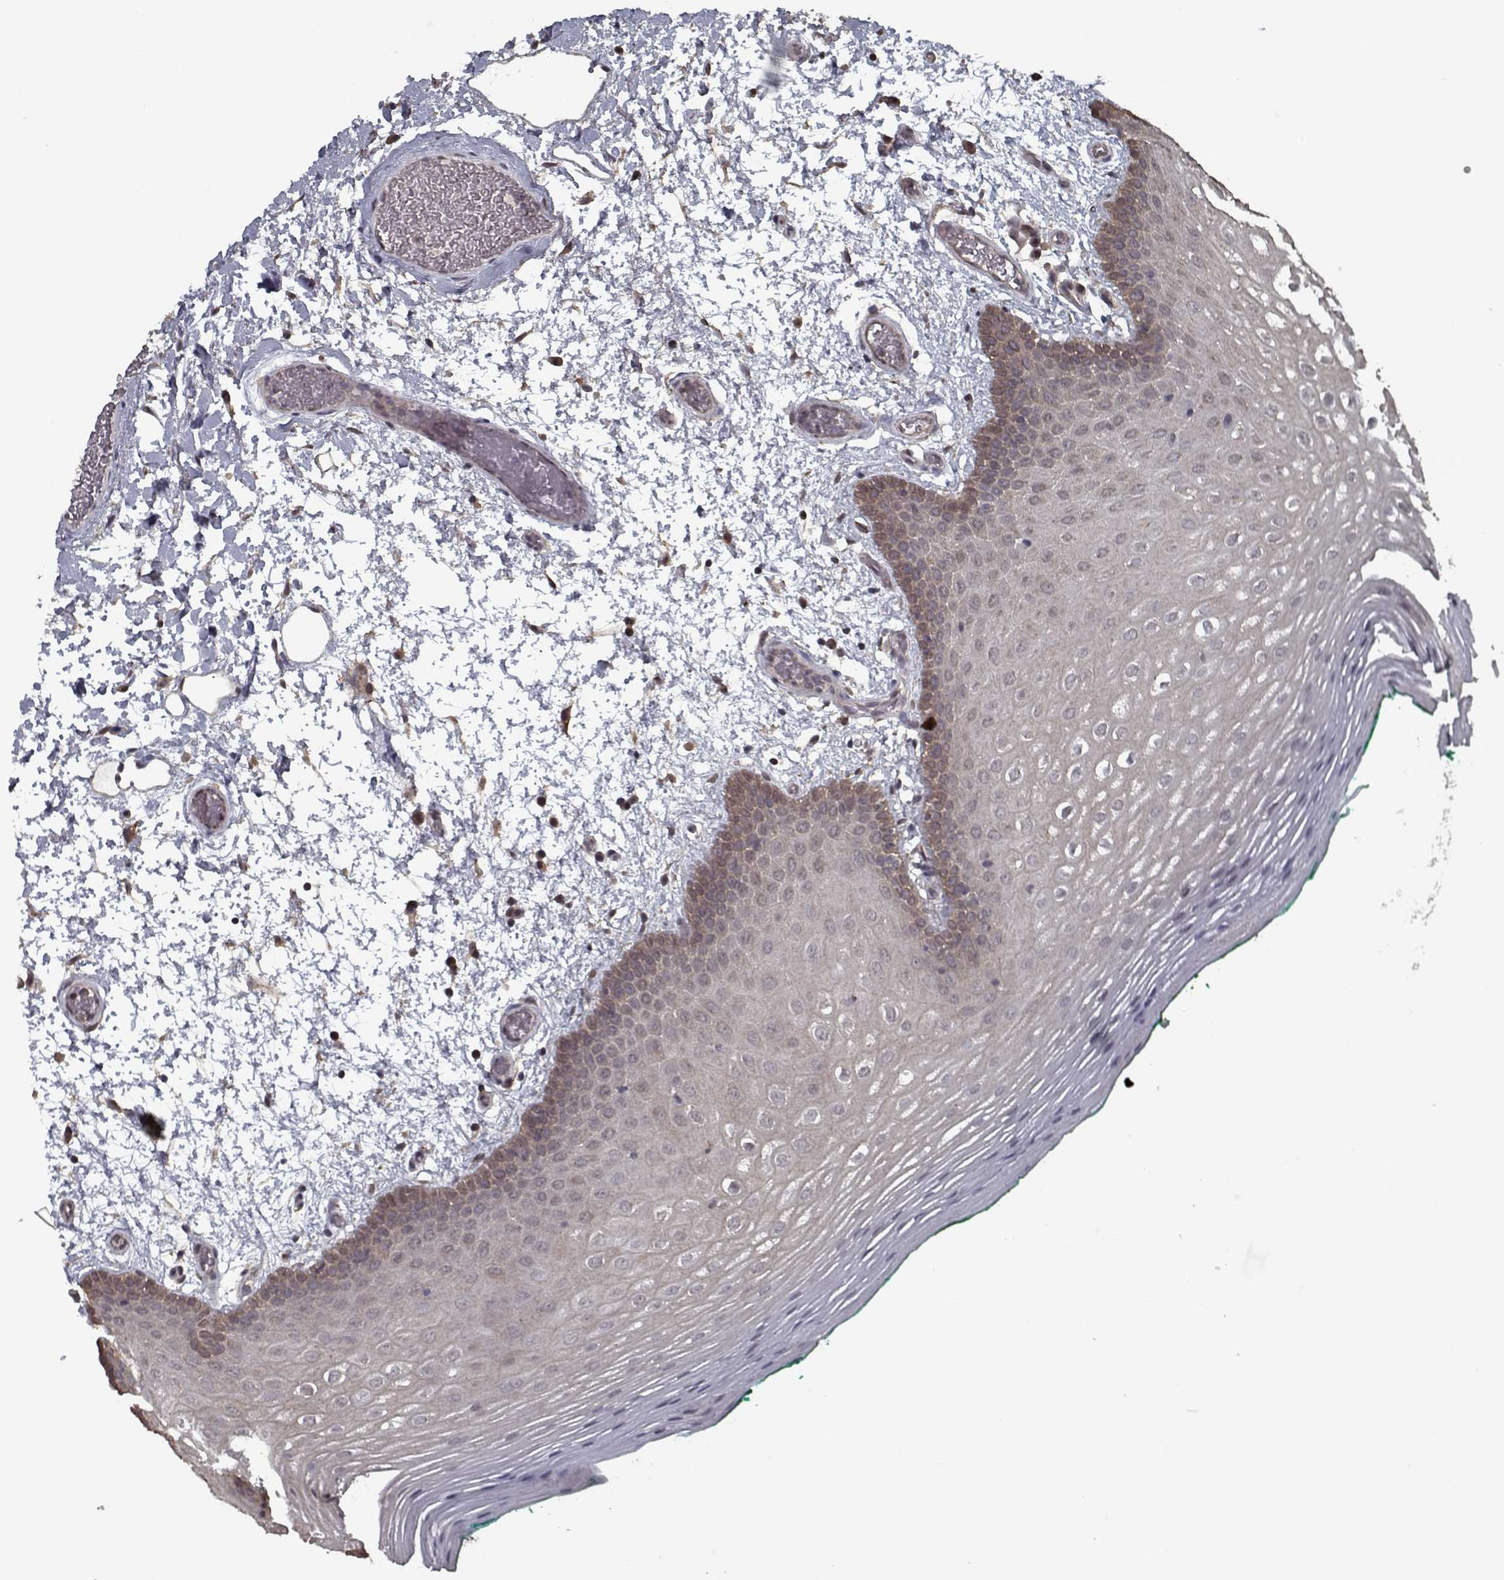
{"staining": {"intensity": "moderate", "quantity": "<25%", "location": "cytoplasmic/membranous"}, "tissue": "oral mucosa", "cell_type": "Squamous epithelial cells", "image_type": "normal", "snomed": [{"axis": "morphology", "description": "Normal tissue, NOS"}, {"axis": "morphology", "description": "Squamous cell carcinoma, NOS"}, {"axis": "topography", "description": "Oral tissue"}, {"axis": "topography", "description": "Head-Neck"}], "caption": "Human oral mucosa stained with a brown dye reveals moderate cytoplasmic/membranous positive staining in approximately <25% of squamous epithelial cells.", "gene": "NLK", "patient": {"sex": "male", "age": 78}}